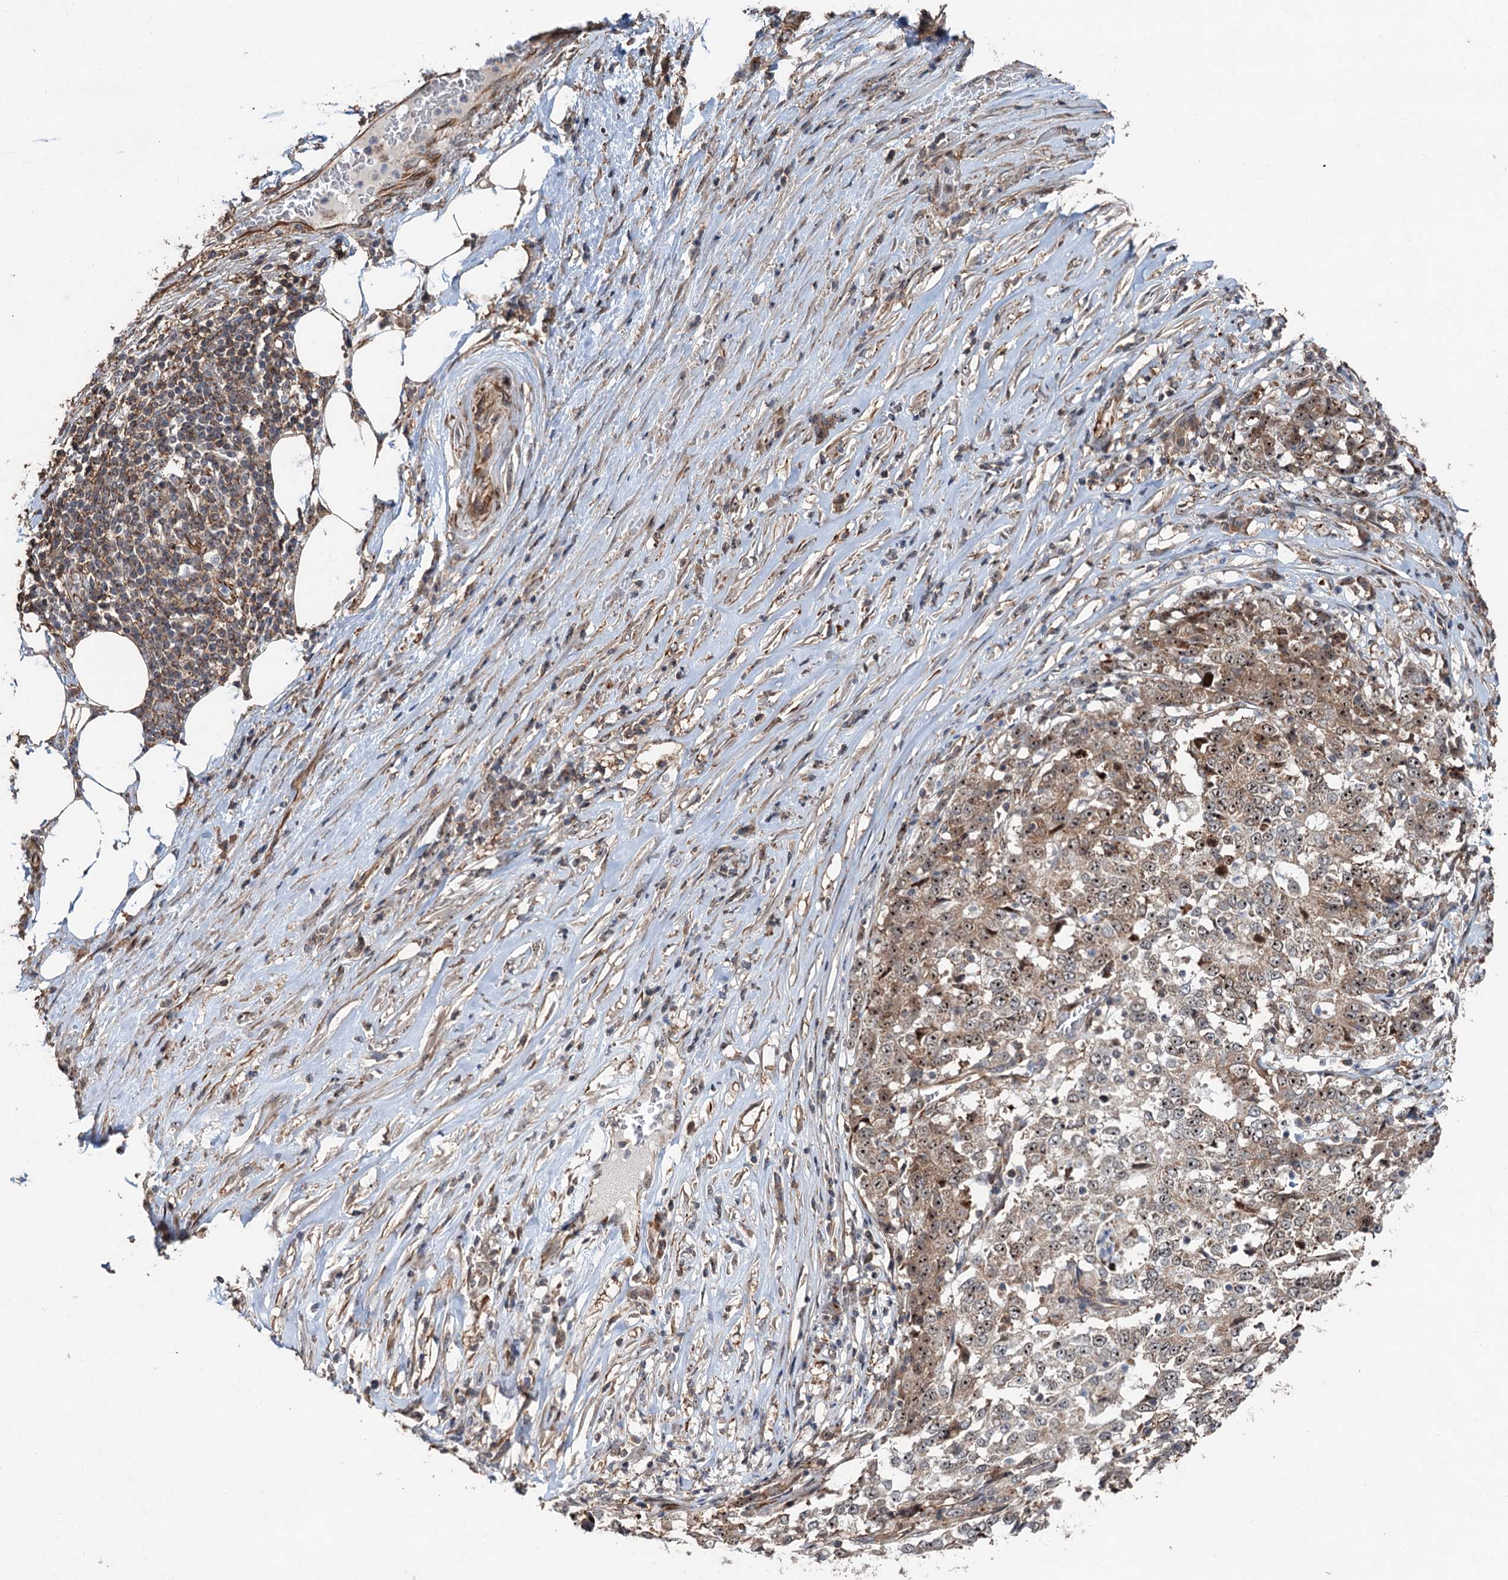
{"staining": {"intensity": "moderate", "quantity": ">75%", "location": "cytoplasmic/membranous,nuclear"}, "tissue": "stomach cancer", "cell_type": "Tumor cells", "image_type": "cancer", "snomed": [{"axis": "morphology", "description": "Adenocarcinoma, NOS"}, {"axis": "topography", "description": "Stomach"}], "caption": "Immunohistochemistry of human stomach adenocarcinoma demonstrates medium levels of moderate cytoplasmic/membranous and nuclear staining in about >75% of tumor cells.", "gene": "TMA16", "patient": {"sex": "male", "age": 59}}